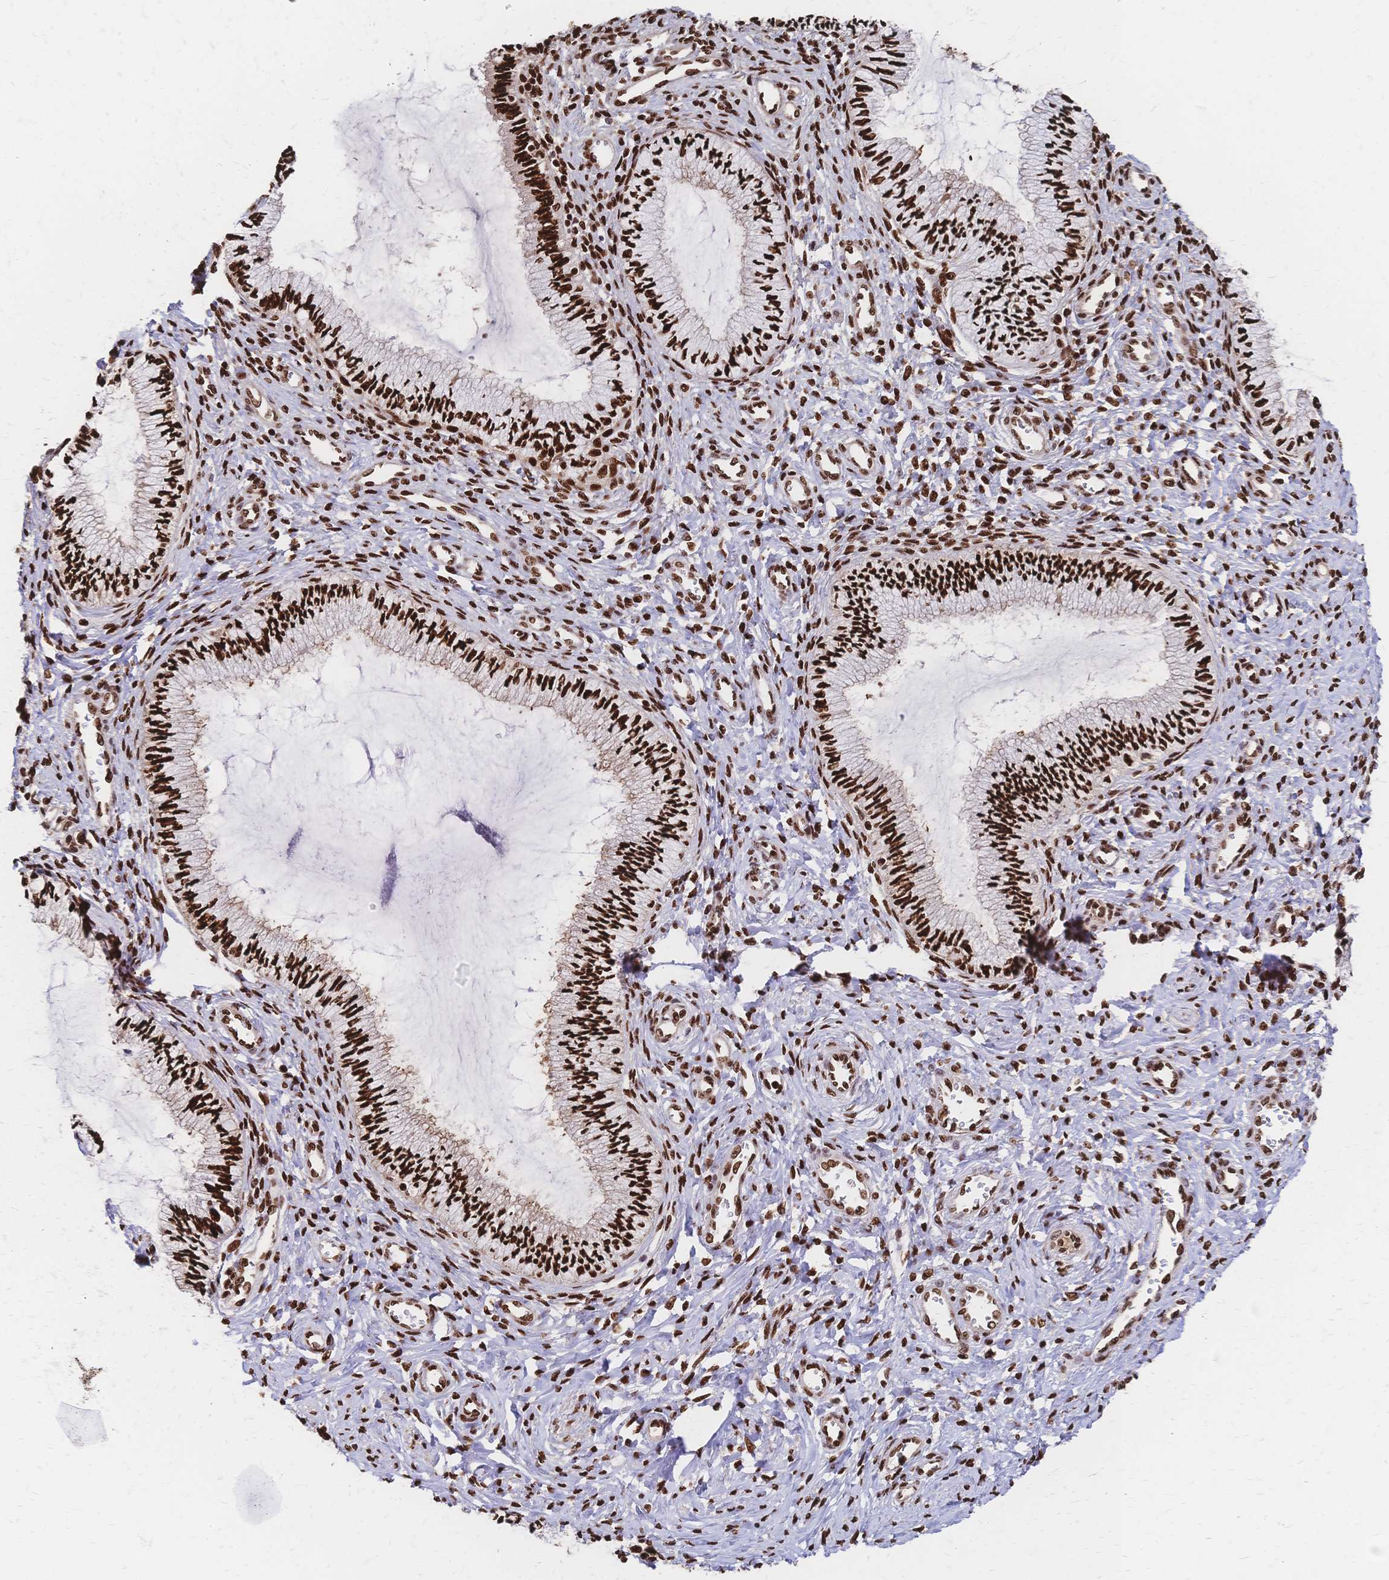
{"staining": {"intensity": "strong", "quantity": ">75%", "location": "nuclear"}, "tissue": "cervix", "cell_type": "Glandular cells", "image_type": "normal", "snomed": [{"axis": "morphology", "description": "Normal tissue, NOS"}, {"axis": "topography", "description": "Cervix"}], "caption": "Immunohistochemistry (IHC) (DAB) staining of normal cervix displays strong nuclear protein expression in approximately >75% of glandular cells. (DAB (3,3'-diaminobenzidine) = brown stain, brightfield microscopy at high magnification).", "gene": "HDGF", "patient": {"sex": "female", "age": 24}}